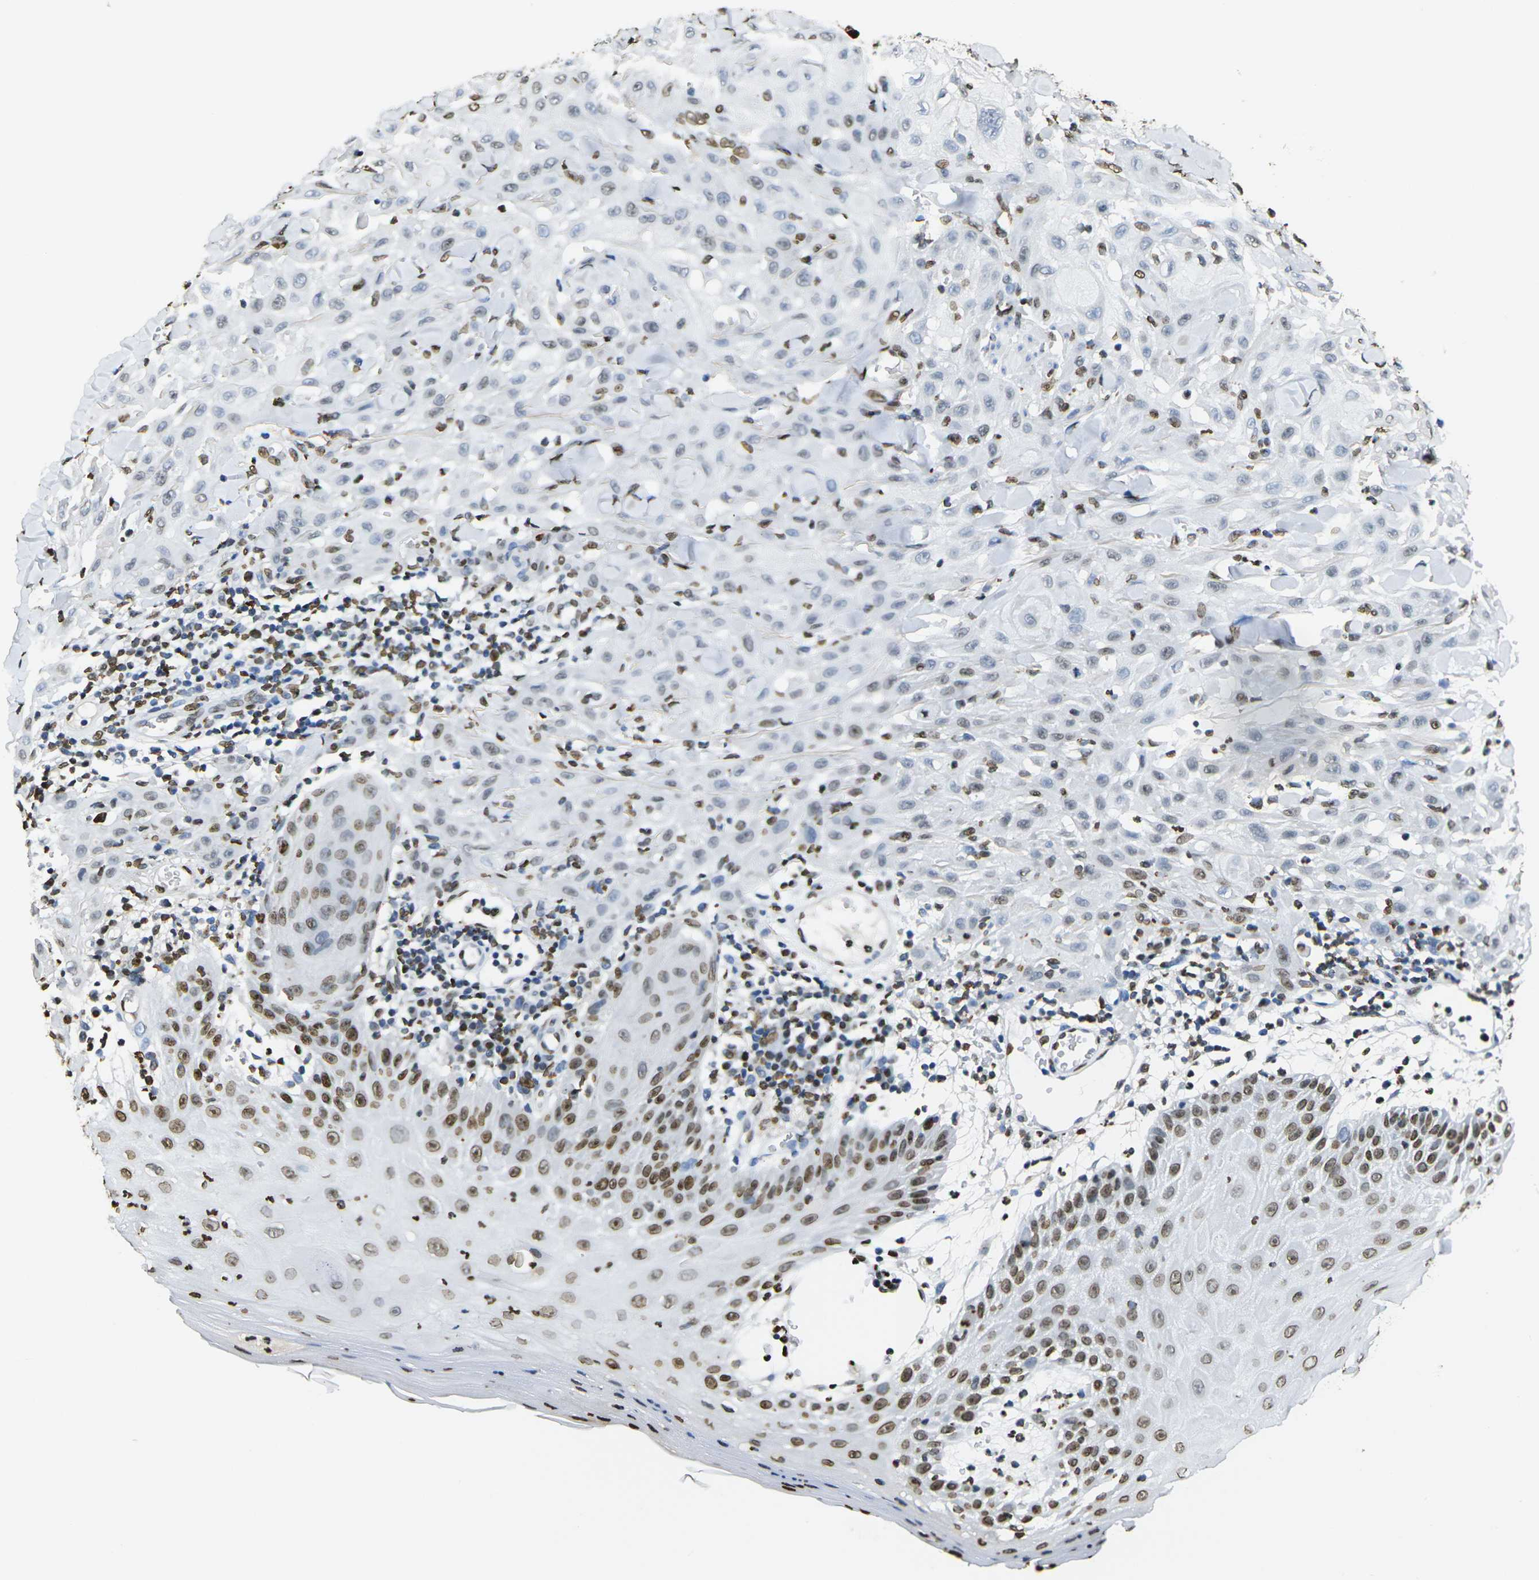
{"staining": {"intensity": "moderate", "quantity": "<25%", "location": "nuclear"}, "tissue": "skin cancer", "cell_type": "Tumor cells", "image_type": "cancer", "snomed": [{"axis": "morphology", "description": "Squamous cell carcinoma, NOS"}, {"axis": "topography", "description": "Skin"}], "caption": "Immunohistochemical staining of human skin cancer shows low levels of moderate nuclear expression in about <25% of tumor cells.", "gene": "DRAXIN", "patient": {"sex": "male", "age": 24}}